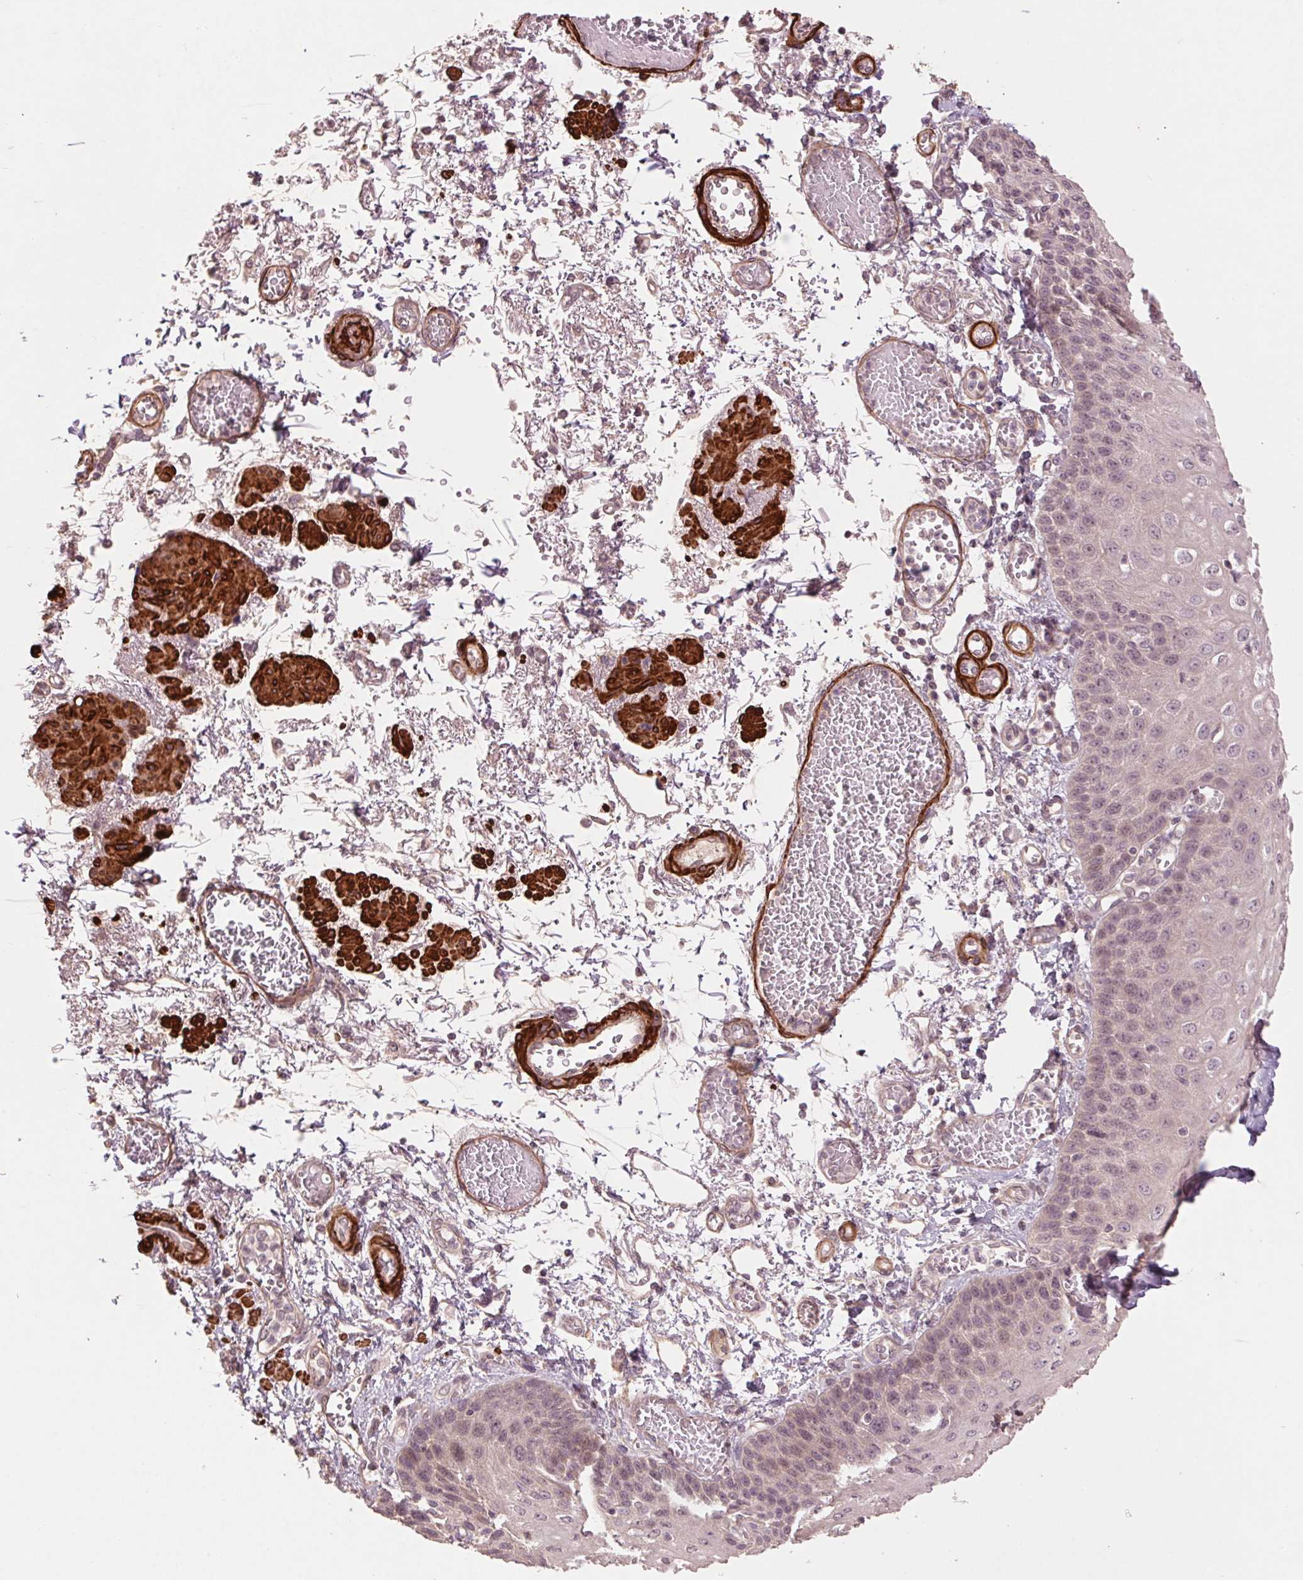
{"staining": {"intensity": "weak", "quantity": "25%-75%", "location": "cytoplasmic/membranous,nuclear"}, "tissue": "esophagus", "cell_type": "Squamous epithelial cells", "image_type": "normal", "snomed": [{"axis": "morphology", "description": "Normal tissue, NOS"}, {"axis": "morphology", "description": "Adenocarcinoma, NOS"}, {"axis": "topography", "description": "Esophagus"}], "caption": "DAB (3,3'-diaminobenzidine) immunohistochemical staining of benign esophagus reveals weak cytoplasmic/membranous,nuclear protein expression in approximately 25%-75% of squamous epithelial cells.", "gene": "SMLR1", "patient": {"sex": "male", "age": 81}}